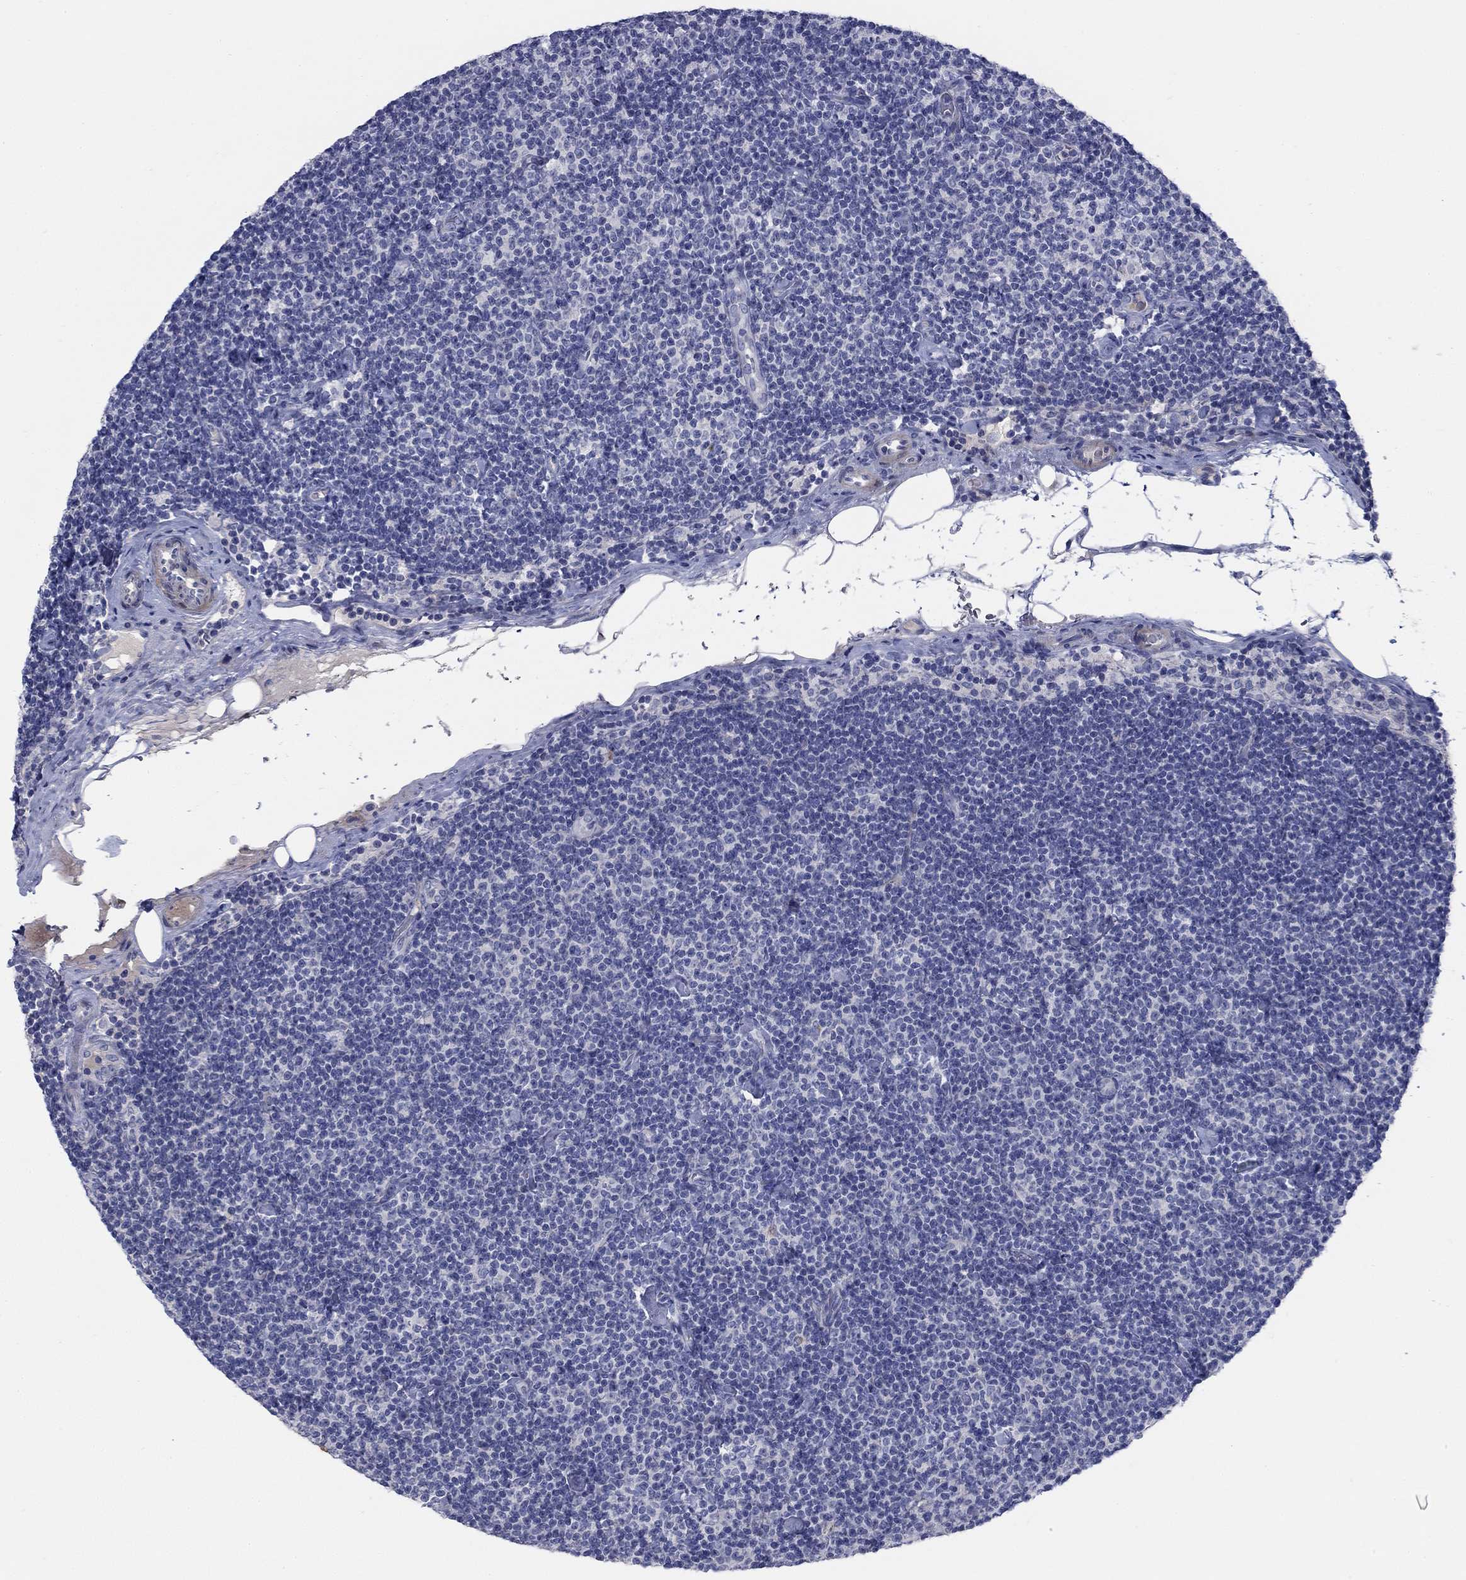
{"staining": {"intensity": "negative", "quantity": "none", "location": "none"}, "tissue": "lymphoma", "cell_type": "Tumor cells", "image_type": "cancer", "snomed": [{"axis": "morphology", "description": "Malignant lymphoma, non-Hodgkin's type, Low grade"}, {"axis": "topography", "description": "Lymph node"}], "caption": "An immunohistochemistry photomicrograph of malignant lymphoma, non-Hodgkin's type (low-grade) is shown. There is no staining in tumor cells of malignant lymphoma, non-Hodgkin's type (low-grade).", "gene": "TMEM249", "patient": {"sex": "male", "age": 81}}